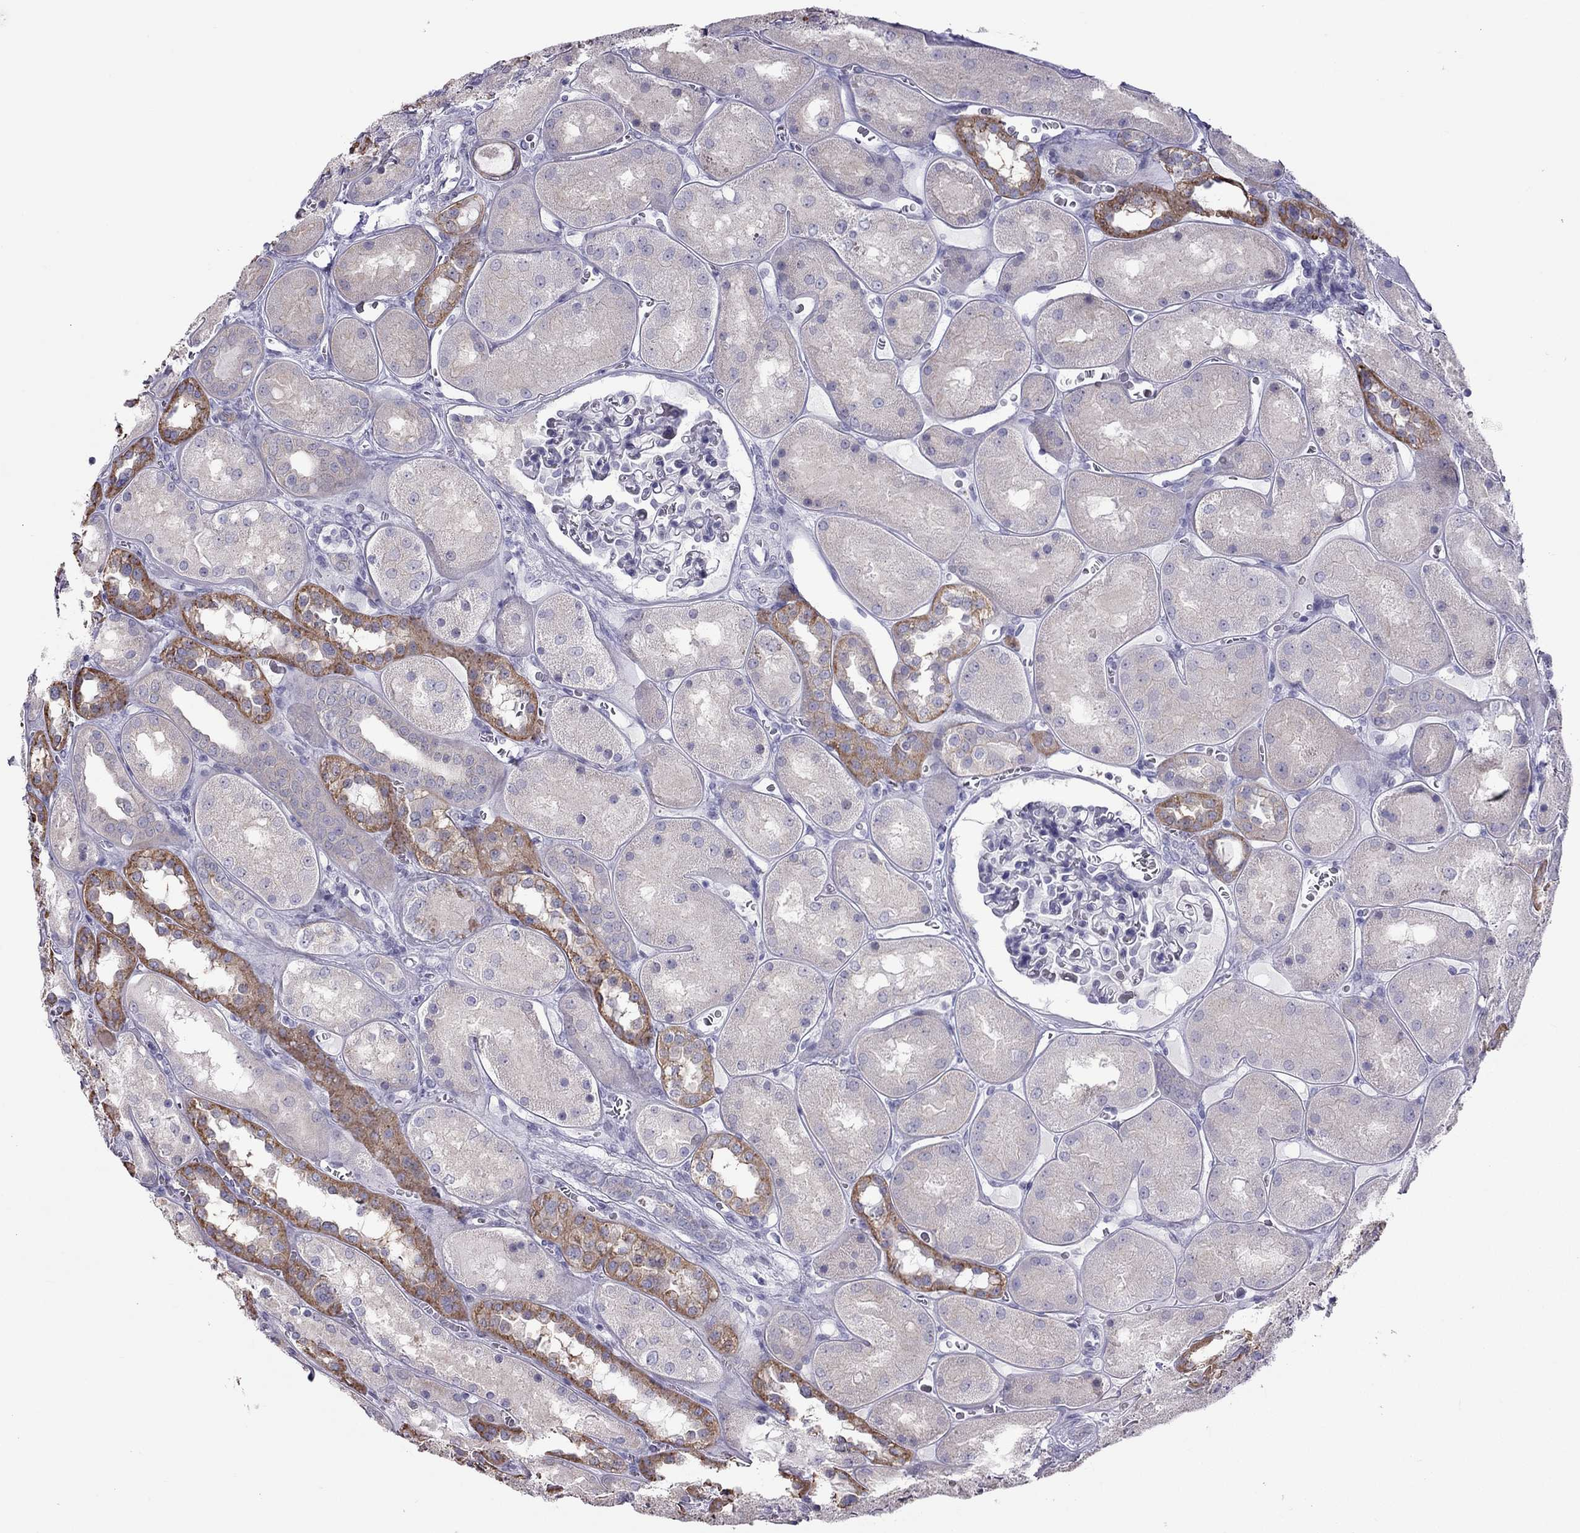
{"staining": {"intensity": "negative", "quantity": "none", "location": "none"}, "tissue": "kidney", "cell_type": "Cells in glomeruli", "image_type": "normal", "snomed": [{"axis": "morphology", "description": "Normal tissue, NOS"}, {"axis": "topography", "description": "Kidney"}], "caption": "Immunohistochemistry (IHC) of normal human kidney demonstrates no positivity in cells in glomeruli.", "gene": "TEX14", "patient": {"sex": "male", "age": 73}}